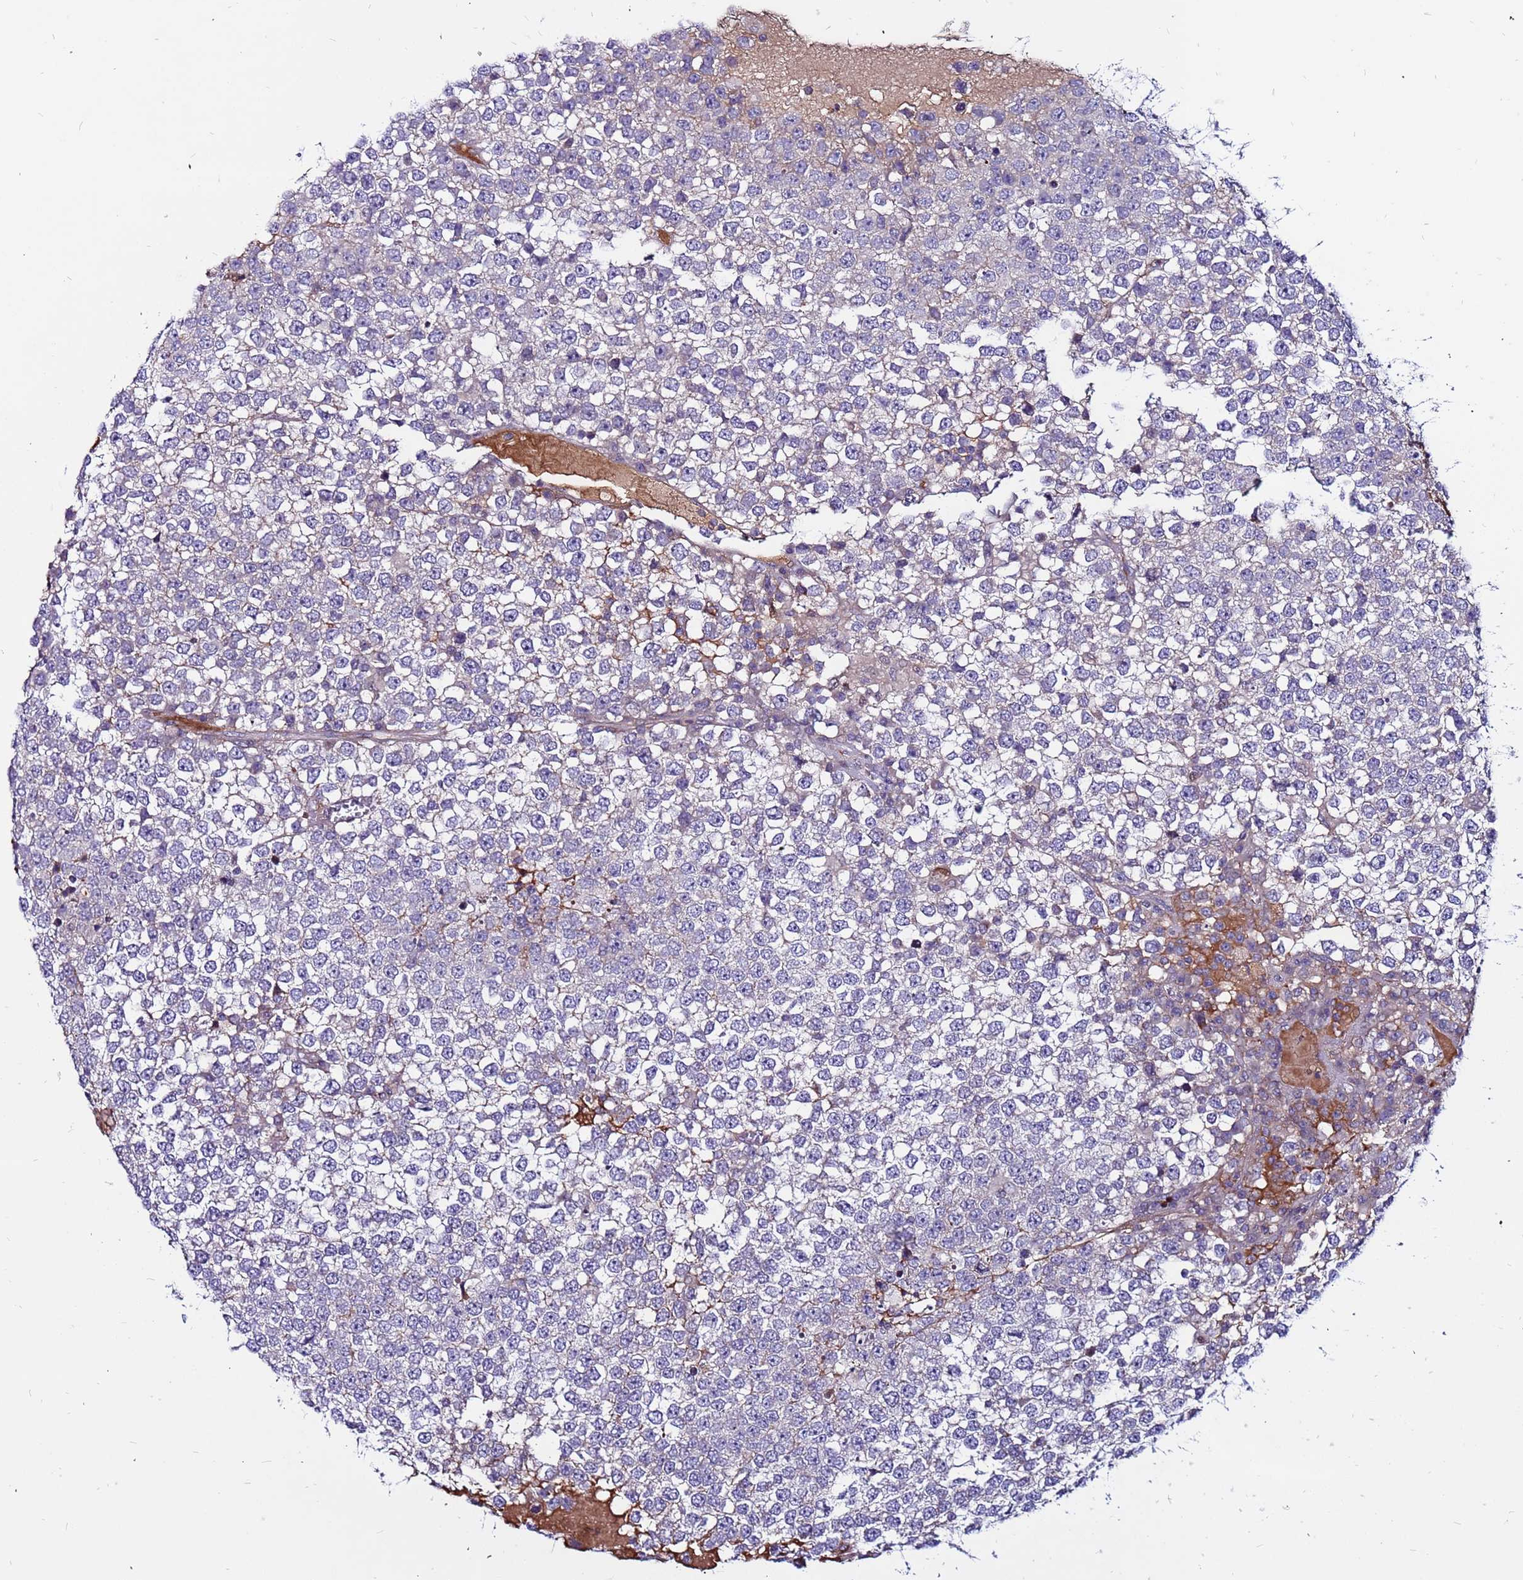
{"staining": {"intensity": "negative", "quantity": "none", "location": "none"}, "tissue": "testis cancer", "cell_type": "Tumor cells", "image_type": "cancer", "snomed": [{"axis": "morphology", "description": "Seminoma, NOS"}, {"axis": "topography", "description": "Testis"}], "caption": "Photomicrograph shows no significant protein expression in tumor cells of testis cancer. (Stains: DAB (3,3'-diaminobenzidine) immunohistochemistry (IHC) with hematoxylin counter stain, Microscopy: brightfield microscopy at high magnification).", "gene": "CCDC71", "patient": {"sex": "male", "age": 65}}